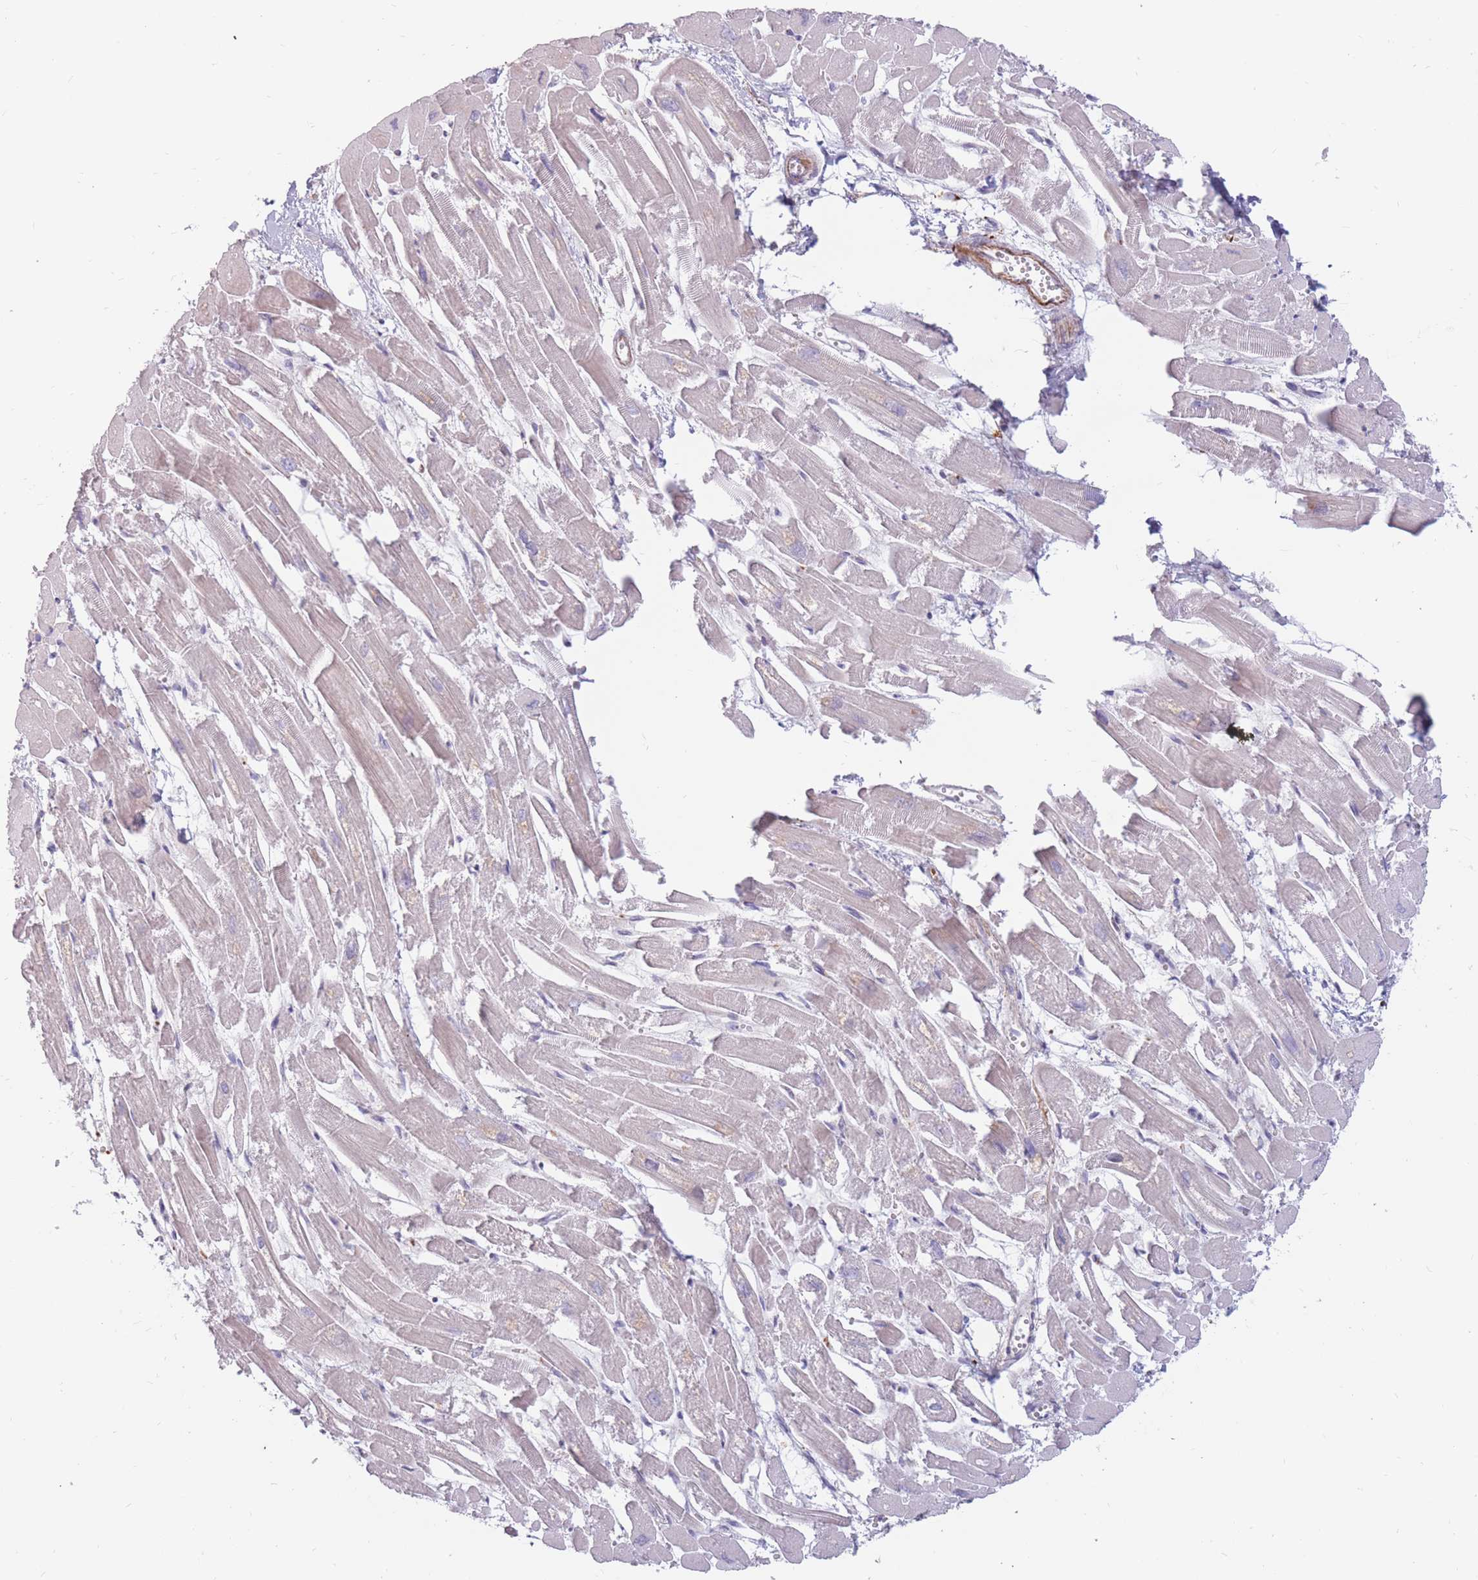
{"staining": {"intensity": "weak", "quantity": "25%-75%", "location": "cytoplasmic/membranous"}, "tissue": "heart muscle", "cell_type": "Cardiomyocytes", "image_type": "normal", "snomed": [{"axis": "morphology", "description": "Normal tissue, NOS"}, {"axis": "topography", "description": "Heart"}], "caption": "Heart muscle stained with IHC reveals weak cytoplasmic/membranous staining in about 25%-75% of cardiomyocytes. (Brightfield microscopy of DAB IHC at high magnification).", "gene": "PTGDR", "patient": {"sex": "male", "age": 54}}